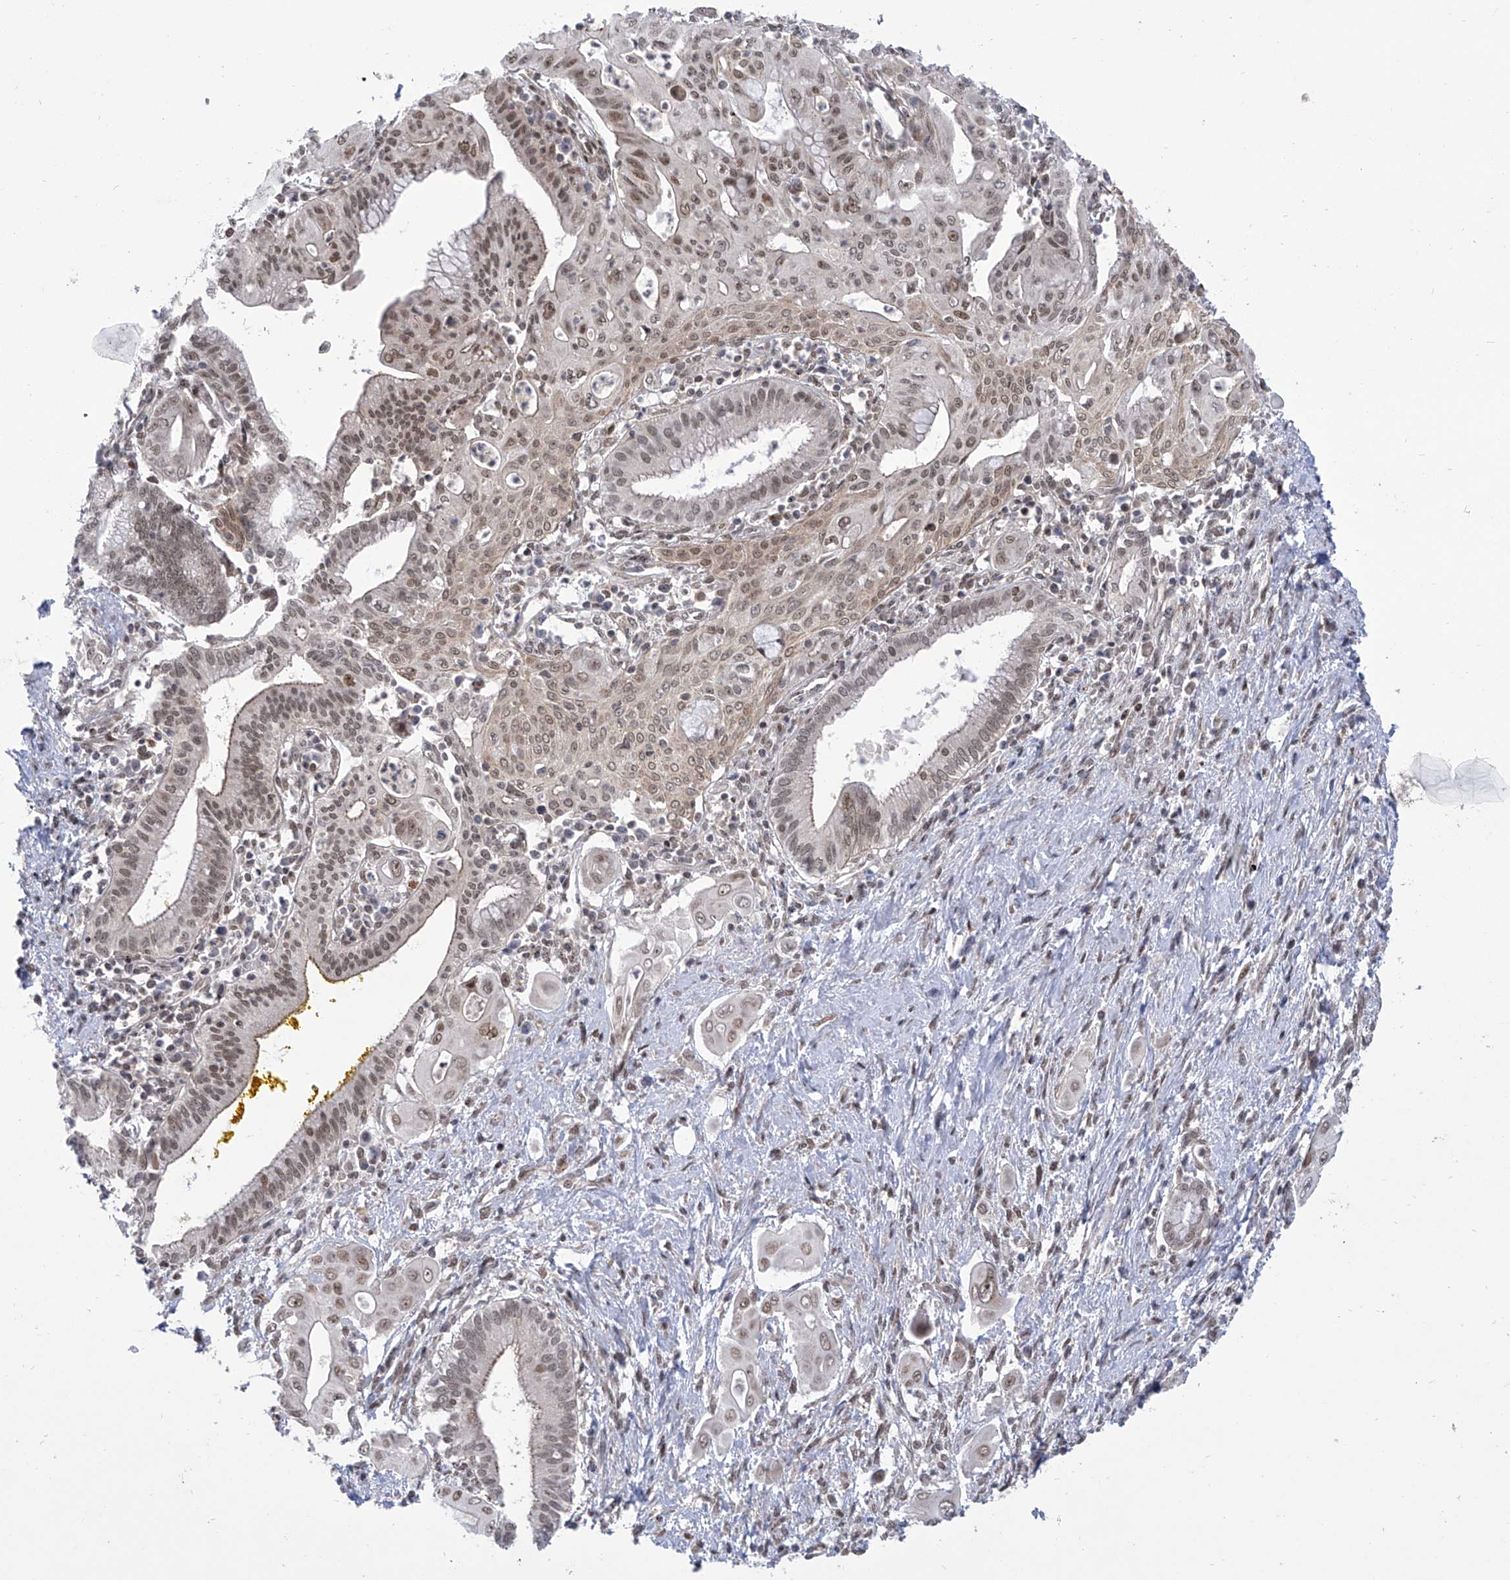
{"staining": {"intensity": "weak", "quantity": ">75%", "location": "cytoplasmic/membranous,nuclear"}, "tissue": "pancreatic cancer", "cell_type": "Tumor cells", "image_type": "cancer", "snomed": [{"axis": "morphology", "description": "Adenocarcinoma, NOS"}, {"axis": "topography", "description": "Pancreas"}], "caption": "The micrograph reveals immunohistochemical staining of adenocarcinoma (pancreatic). There is weak cytoplasmic/membranous and nuclear staining is seen in approximately >75% of tumor cells. The protein of interest is stained brown, and the nuclei are stained in blue (DAB IHC with brightfield microscopy, high magnification).", "gene": "CEP290", "patient": {"sex": "male", "age": 58}}